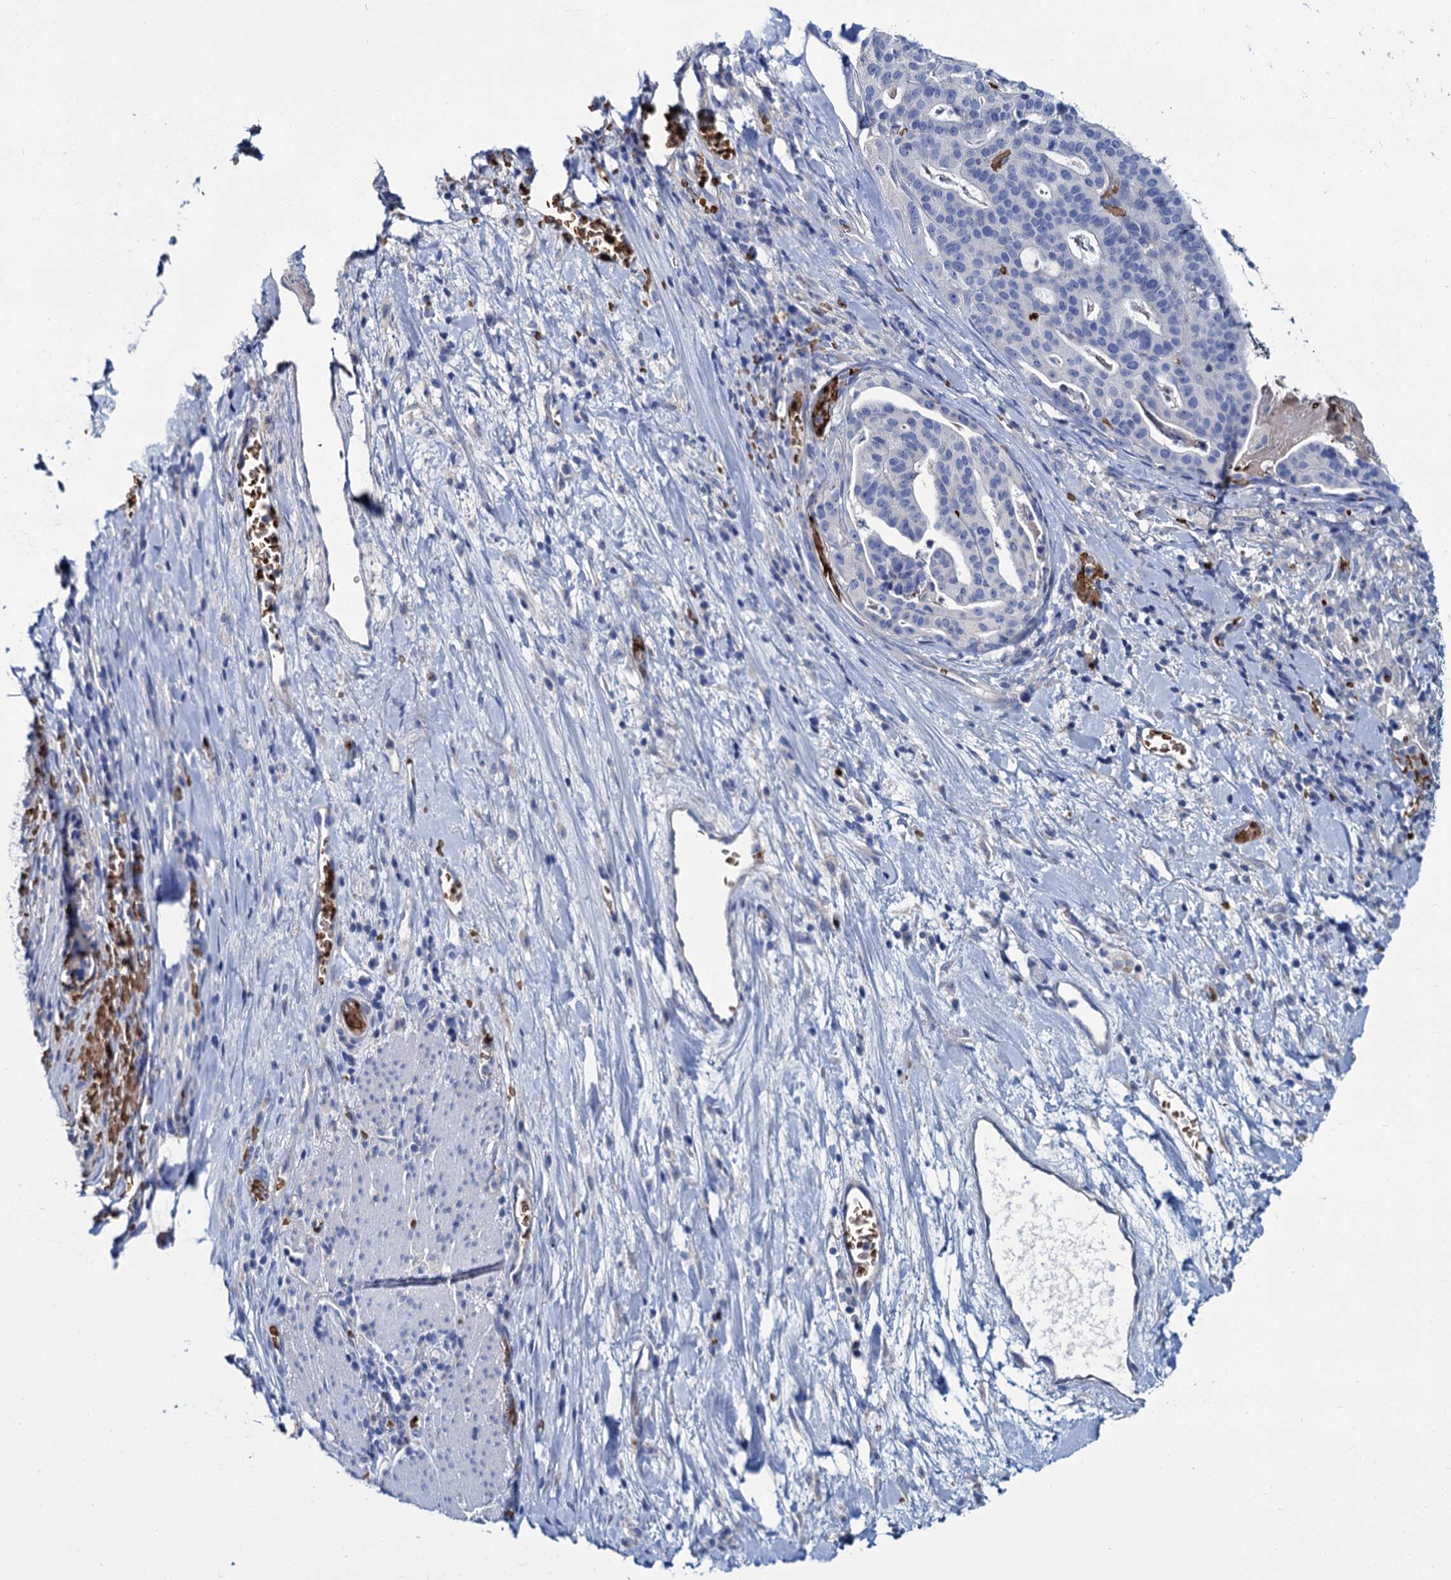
{"staining": {"intensity": "negative", "quantity": "none", "location": "none"}, "tissue": "stomach cancer", "cell_type": "Tumor cells", "image_type": "cancer", "snomed": [{"axis": "morphology", "description": "Adenocarcinoma, NOS"}, {"axis": "topography", "description": "Stomach"}], "caption": "Tumor cells are negative for brown protein staining in stomach adenocarcinoma.", "gene": "ATG2A", "patient": {"sex": "male", "age": 48}}